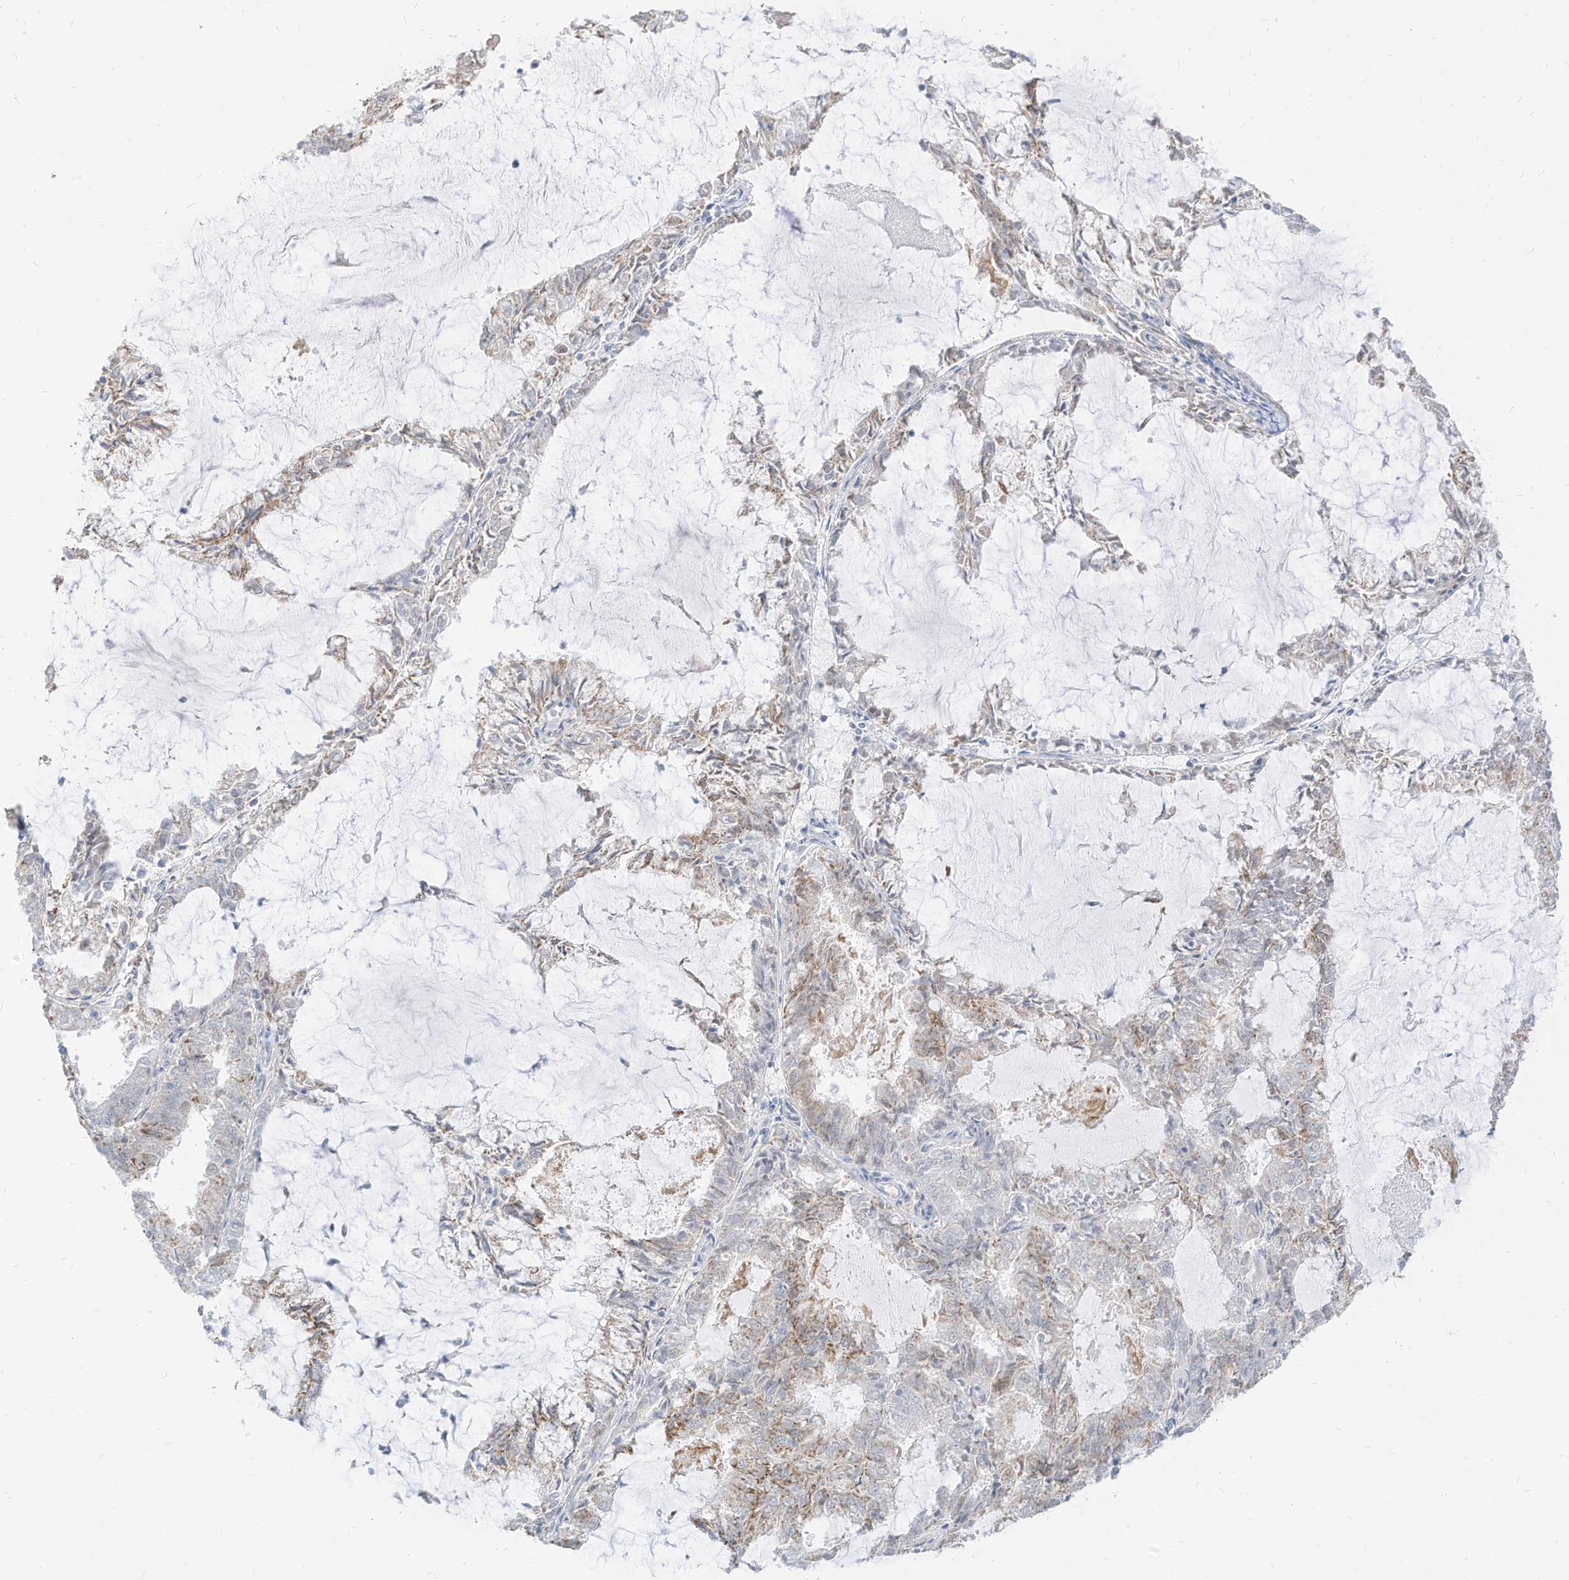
{"staining": {"intensity": "moderate", "quantity": "<25%", "location": "cytoplasmic/membranous"}, "tissue": "endometrial cancer", "cell_type": "Tumor cells", "image_type": "cancer", "snomed": [{"axis": "morphology", "description": "Adenocarcinoma, NOS"}, {"axis": "topography", "description": "Endometrium"}], "caption": "Immunohistochemistry (DAB (3,3'-diaminobenzidine)) staining of human endometrial cancer shows moderate cytoplasmic/membranous protein expression in about <25% of tumor cells.", "gene": "MTUS2", "patient": {"sex": "female", "age": 57}}